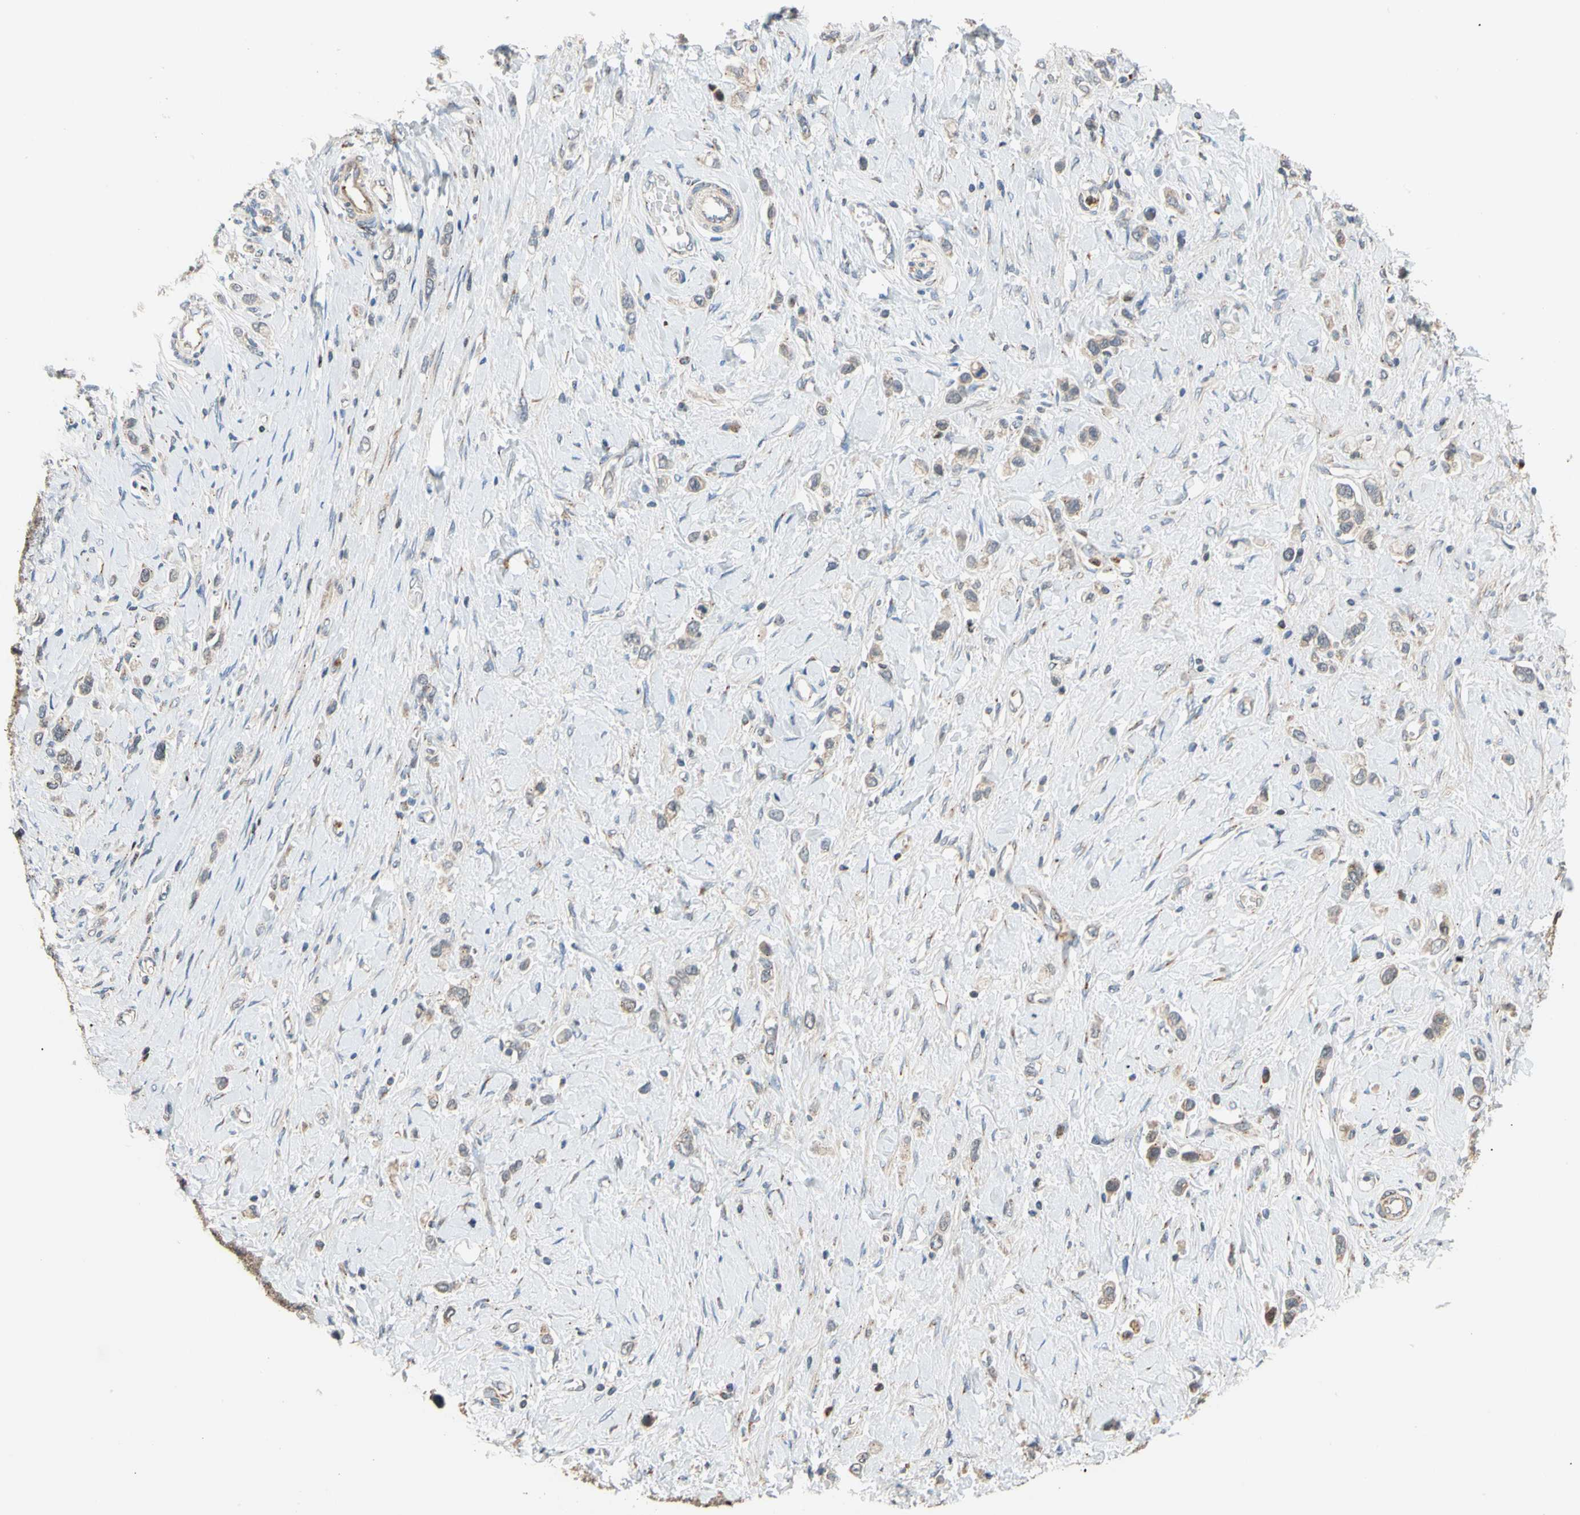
{"staining": {"intensity": "weak", "quantity": "<25%", "location": "cytoplasmic/membranous"}, "tissue": "stomach cancer", "cell_type": "Tumor cells", "image_type": "cancer", "snomed": [{"axis": "morphology", "description": "Normal tissue, NOS"}, {"axis": "morphology", "description": "Adenocarcinoma, NOS"}, {"axis": "topography", "description": "Stomach, upper"}, {"axis": "topography", "description": "Stomach"}], "caption": "Photomicrograph shows no protein expression in tumor cells of adenocarcinoma (stomach) tissue. (Immunohistochemistry, brightfield microscopy, high magnification).", "gene": "IP6K2", "patient": {"sex": "female", "age": 65}}